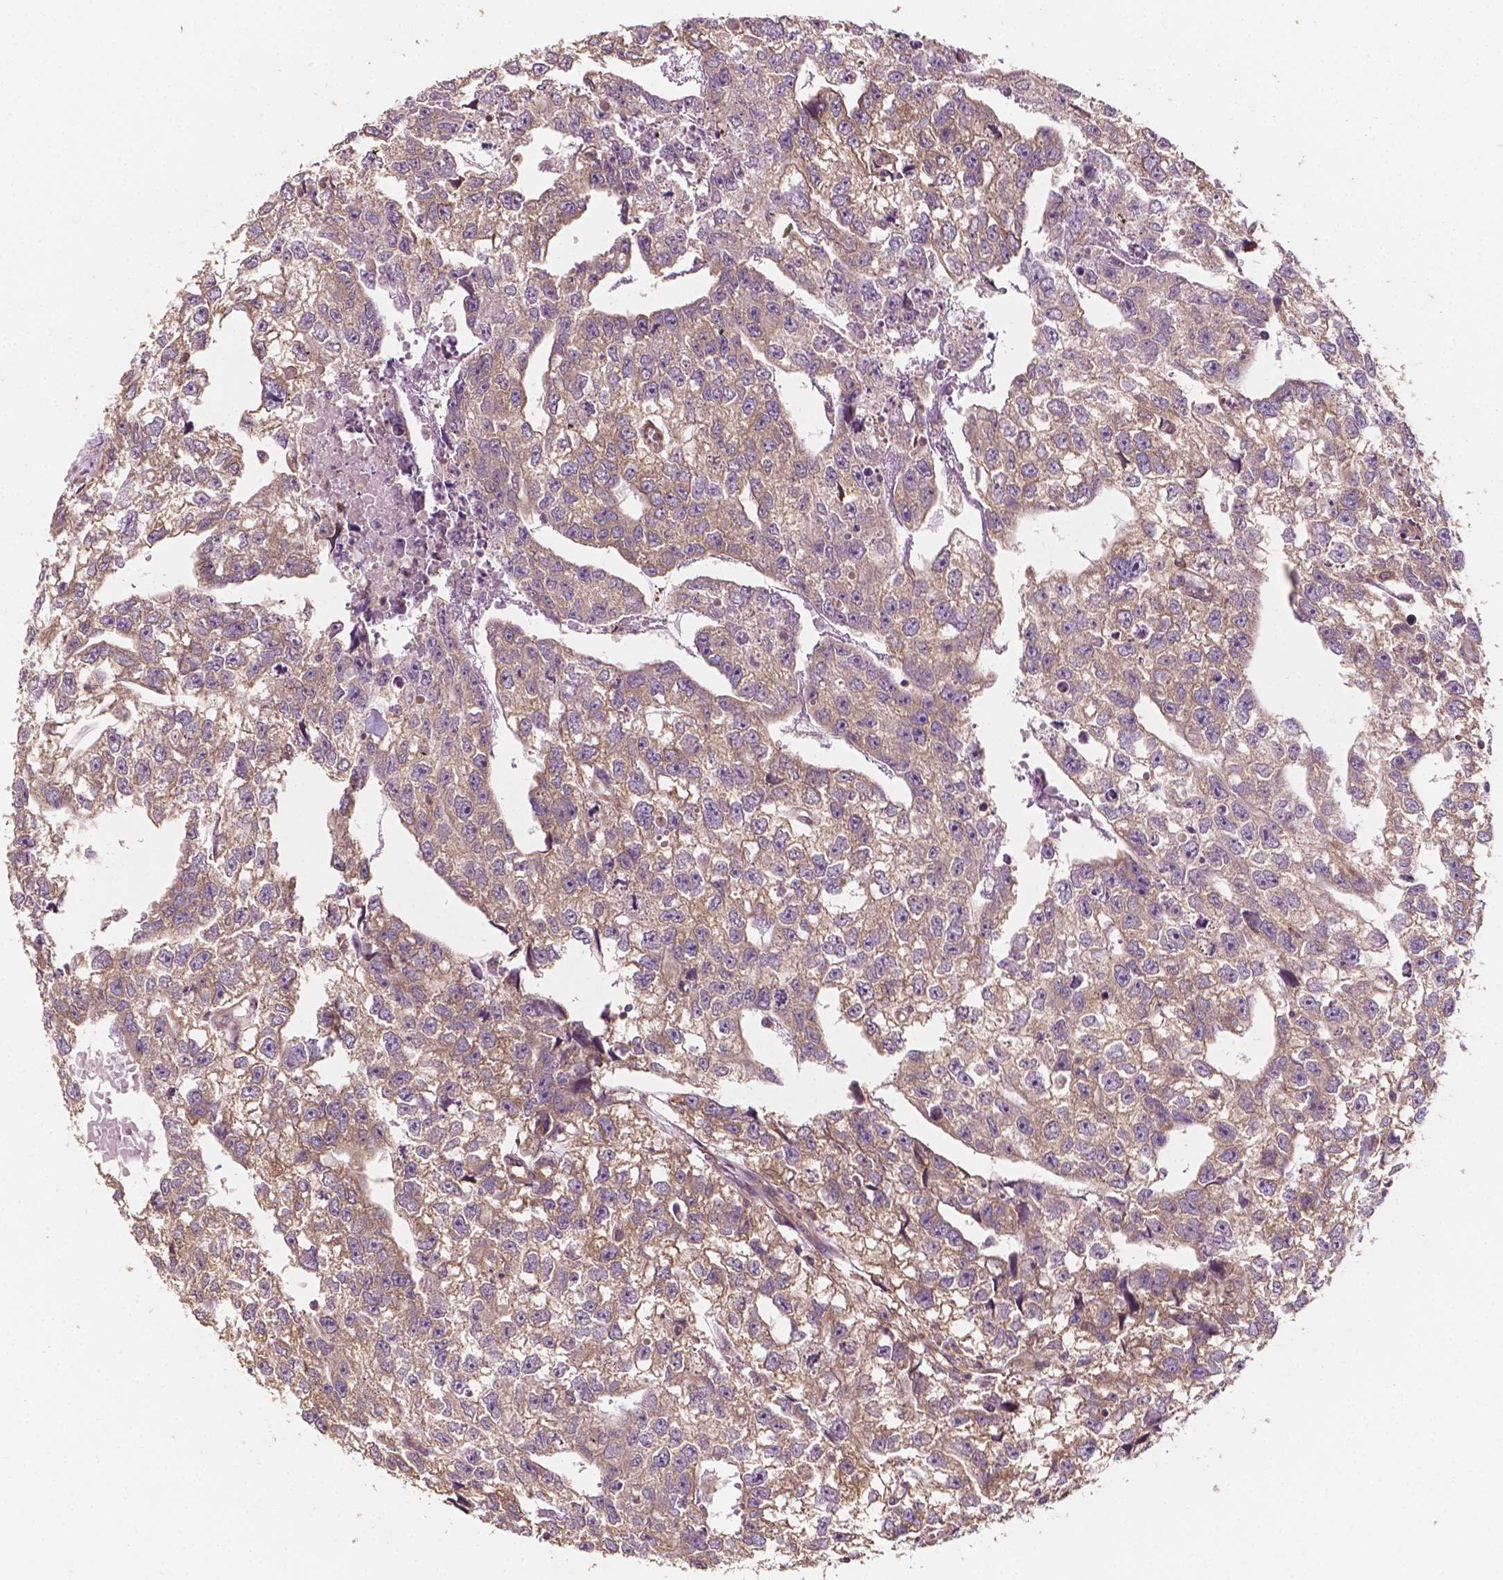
{"staining": {"intensity": "weak", "quantity": ">75%", "location": "cytoplasmic/membranous"}, "tissue": "testis cancer", "cell_type": "Tumor cells", "image_type": "cancer", "snomed": [{"axis": "morphology", "description": "Carcinoma, Embryonal, NOS"}, {"axis": "morphology", "description": "Teratoma, malignant, NOS"}, {"axis": "topography", "description": "Testis"}], "caption": "This is a photomicrograph of IHC staining of embryonal carcinoma (testis), which shows weak staining in the cytoplasmic/membranous of tumor cells.", "gene": "G3BP1", "patient": {"sex": "male", "age": 44}}